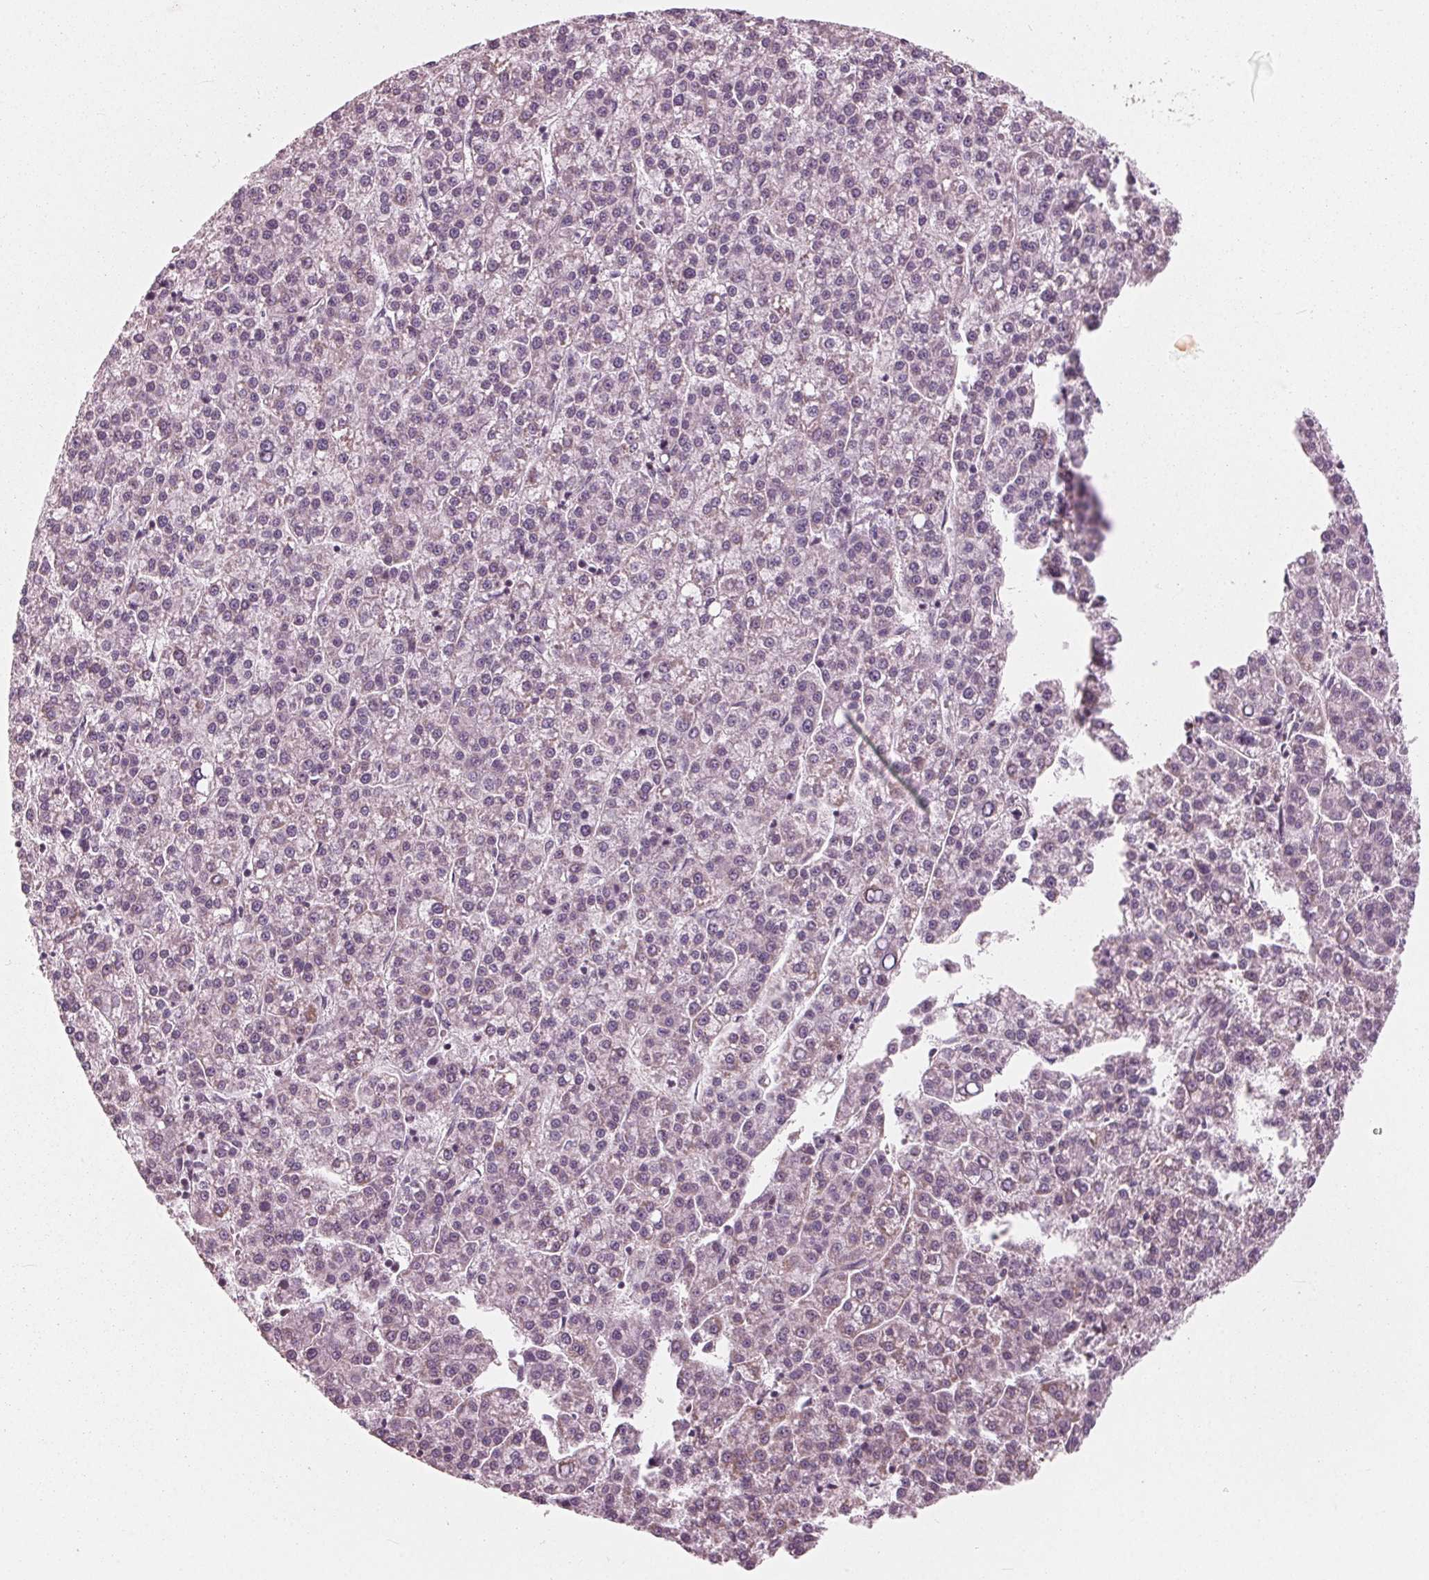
{"staining": {"intensity": "negative", "quantity": "none", "location": "none"}, "tissue": "liver cancer", "cell_type": "Tumor cells", "image_type": "cancer", "snomed": [{"axis": "morphology", "description": "Carcinoma, Hepatocellular, NOS"}, {"axis": "topography", "description": "Liver"}], "caption": "Tumor cells are negative for protein expression in human liver hepatocellular carcinoma. (Stains: DAB (3,3'-diaminobenzidine) immunohistochemistry with hematoxylin counter stain, Microscopy: brightfield microscopy at high magnification).", "gene": "DCAF4L2", "patient": {"sex": "female", "age": 58}}